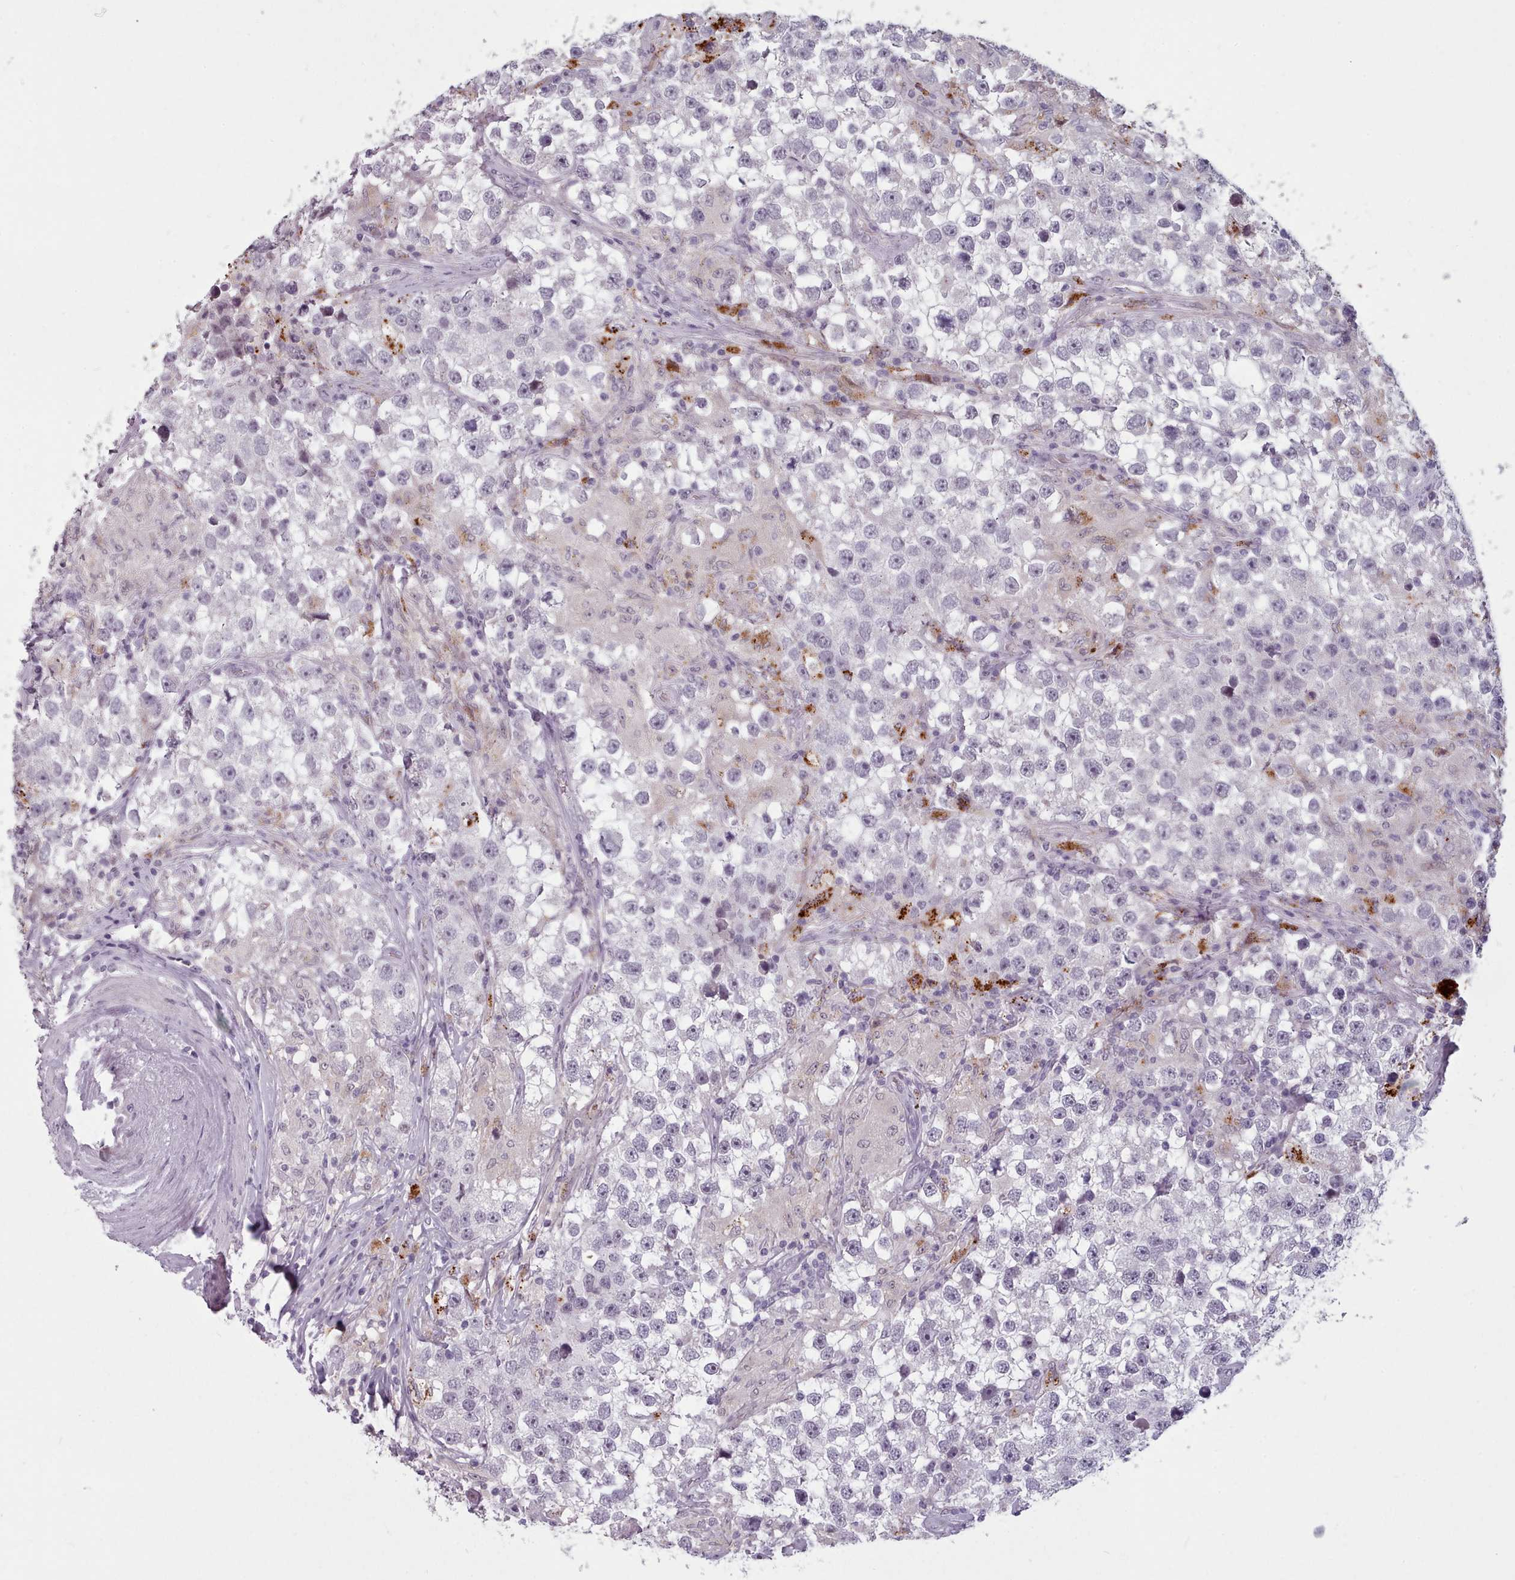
{"staining": {"intensity": "negative", "quantity": "none", "location": "none"}, "tissue": "testis cancer", "cell_type": "Tumor cells", "image_type": "cancer", "snomed": [{"axis": "morphology", "description": "Seminoma, NOS"}, {"axis": "topography", "description": "Testis"}], "caption": "Tumor cells are negative for protein expression in human seminoma (testis).", "gene": "PBX4", "patient": {"sex": "male", "age": 46}}